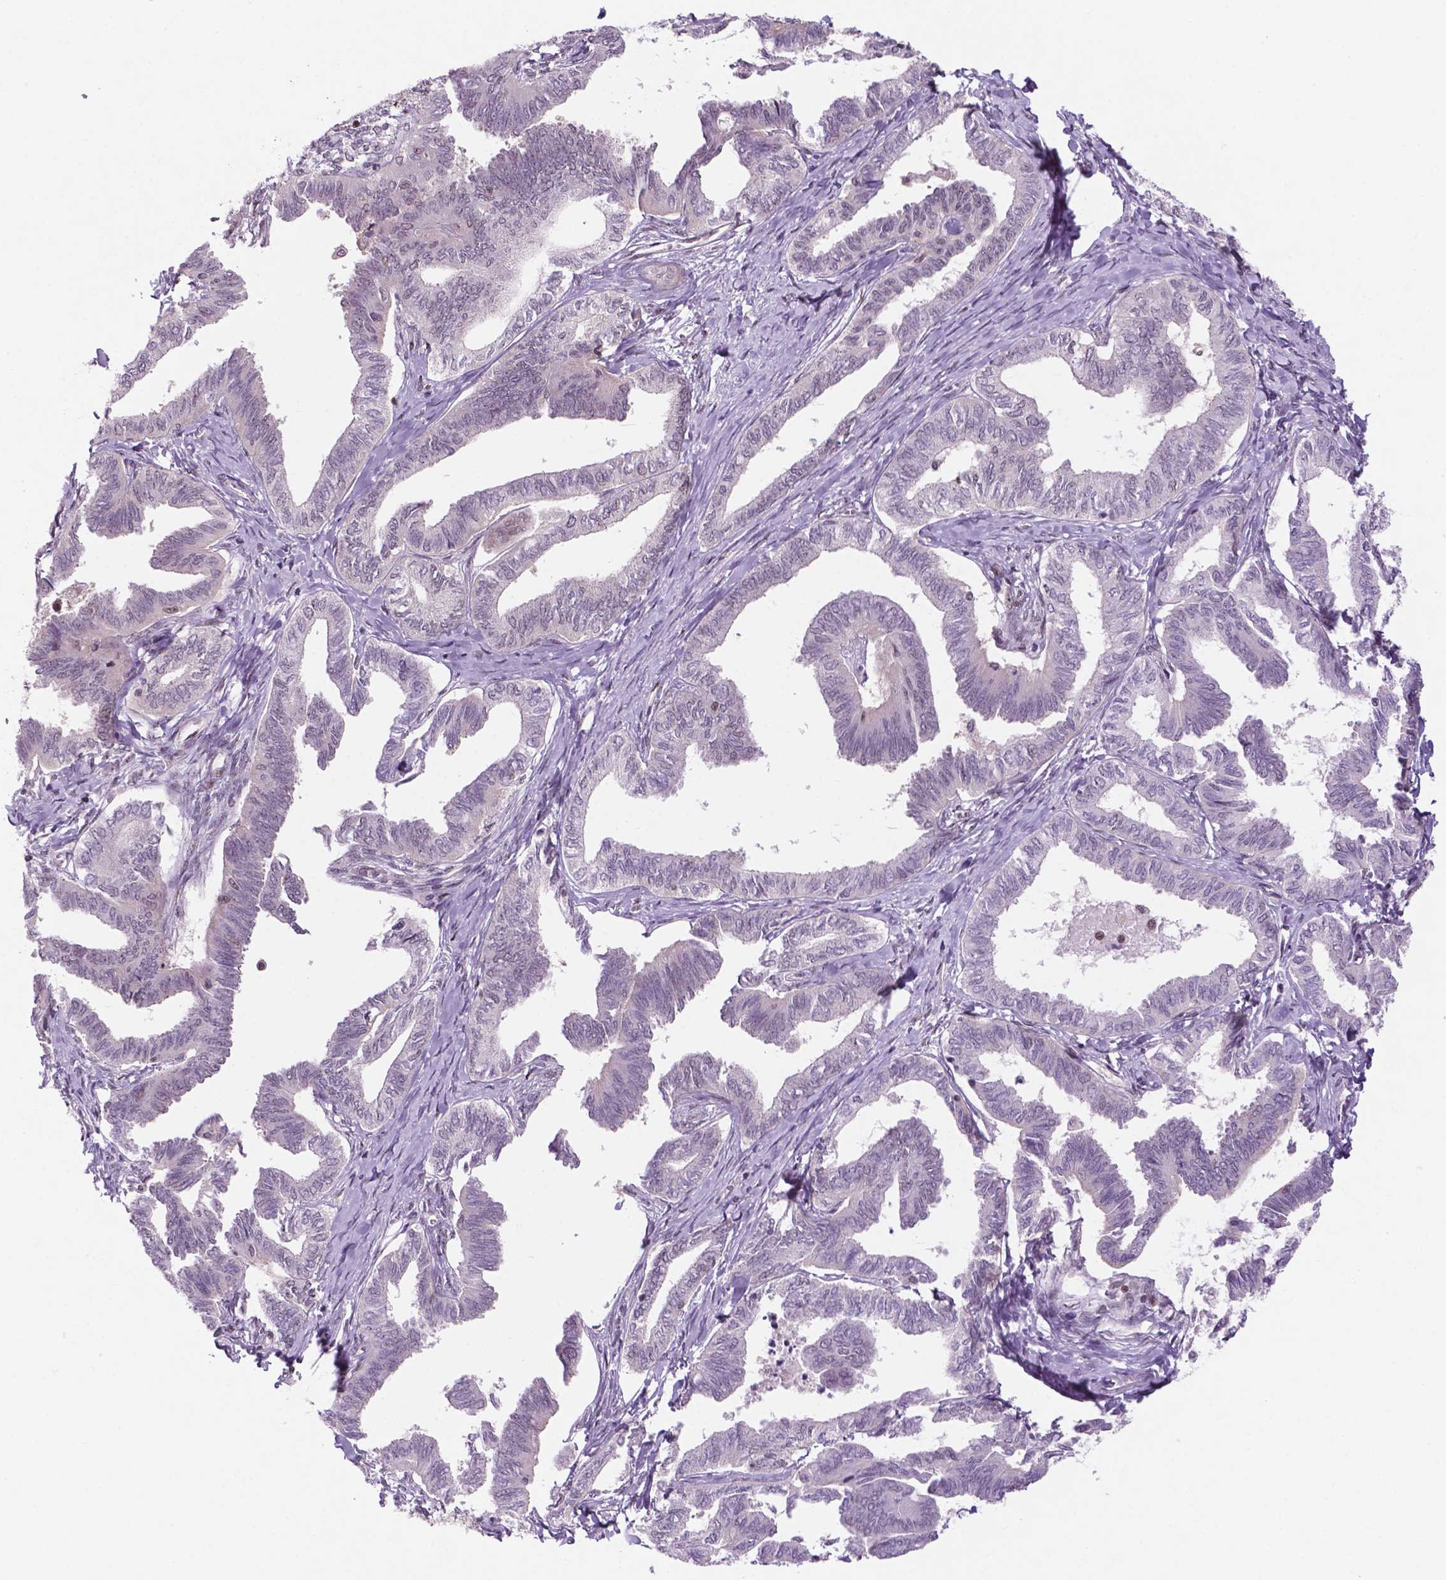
{"staining": {"intensity": "weak", "quantity": "25%-75%", "location": "nuclear"}, "tissue": "ovarian cancer", "cell_type": "Tumor cells", "image_type": "cancer", "snomed": [{"axis": "morphology", "description": "Carcinoma, endometroid"}, {"axis": "topography", "description": "Ovary"}], "caption": "This image shows IHC staining of human ovarian cancer, with low weak nuclear expression in about 25%-75% of tumor cells.", "gene": "PER2", "patient": {"sex": "female", "age": 70}}